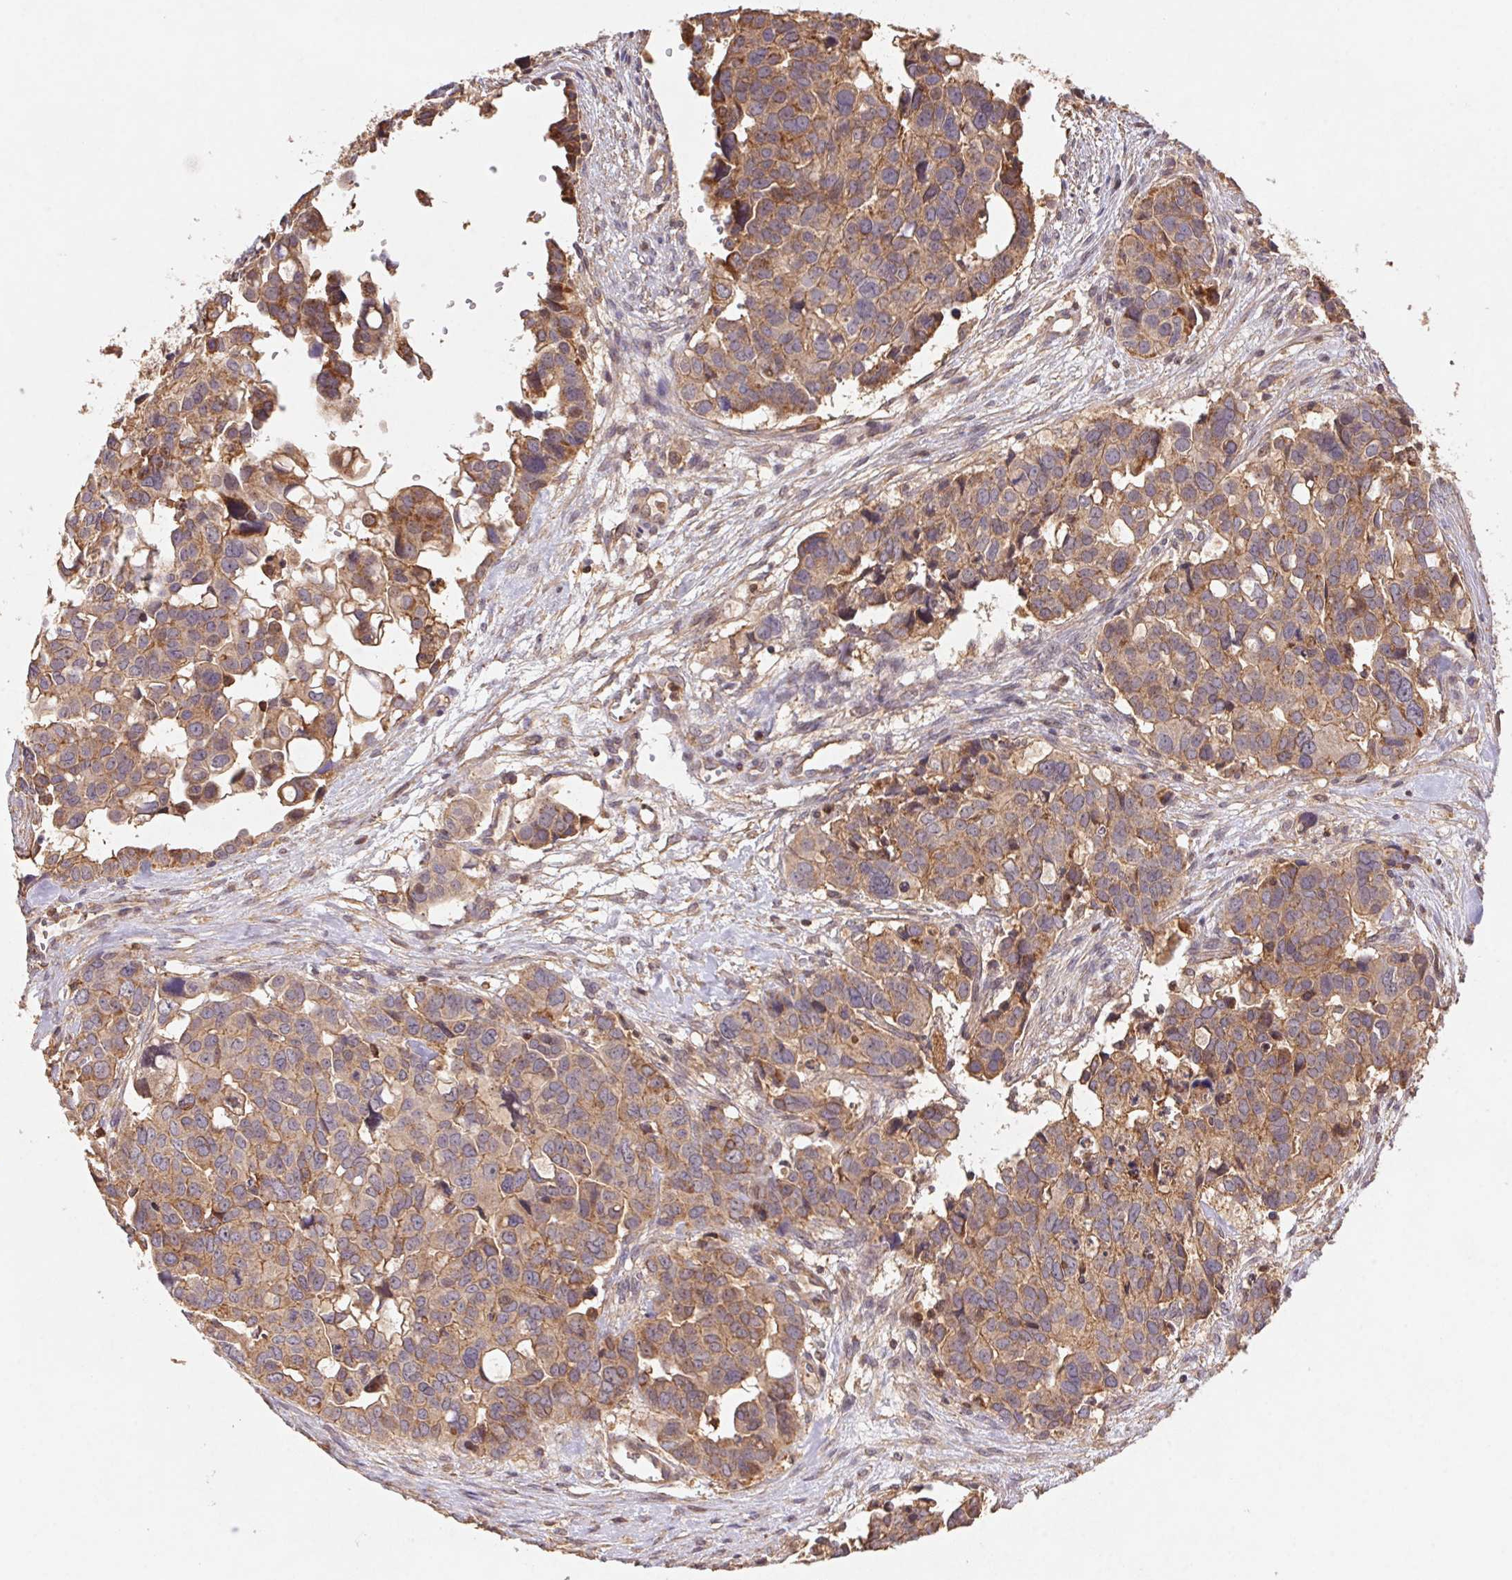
{"staining": {"intensity": "weak", "quantity": ">75%", "location": "cytoplasmic/membranous"}, "tissue": "ovarian cancer", "cell_type": "Tumor cells", "image_type": "cancer", "snomed": [{"axis": "morphology", "description": "Carcinoma, endometroid"}, {"axis": "topography", "description": "Ovary"}], "caption": "This photomicrograph demonstrates ovarian endometroid carcinoma stained with IHC to label a protein in brown. The cytoplasmic/membranous of tumor cells show weak positivity for the protein. Nuclei are counter-stained blue.", "gene": "ATG10", "patient": {"sex": "female", "age": 78}}